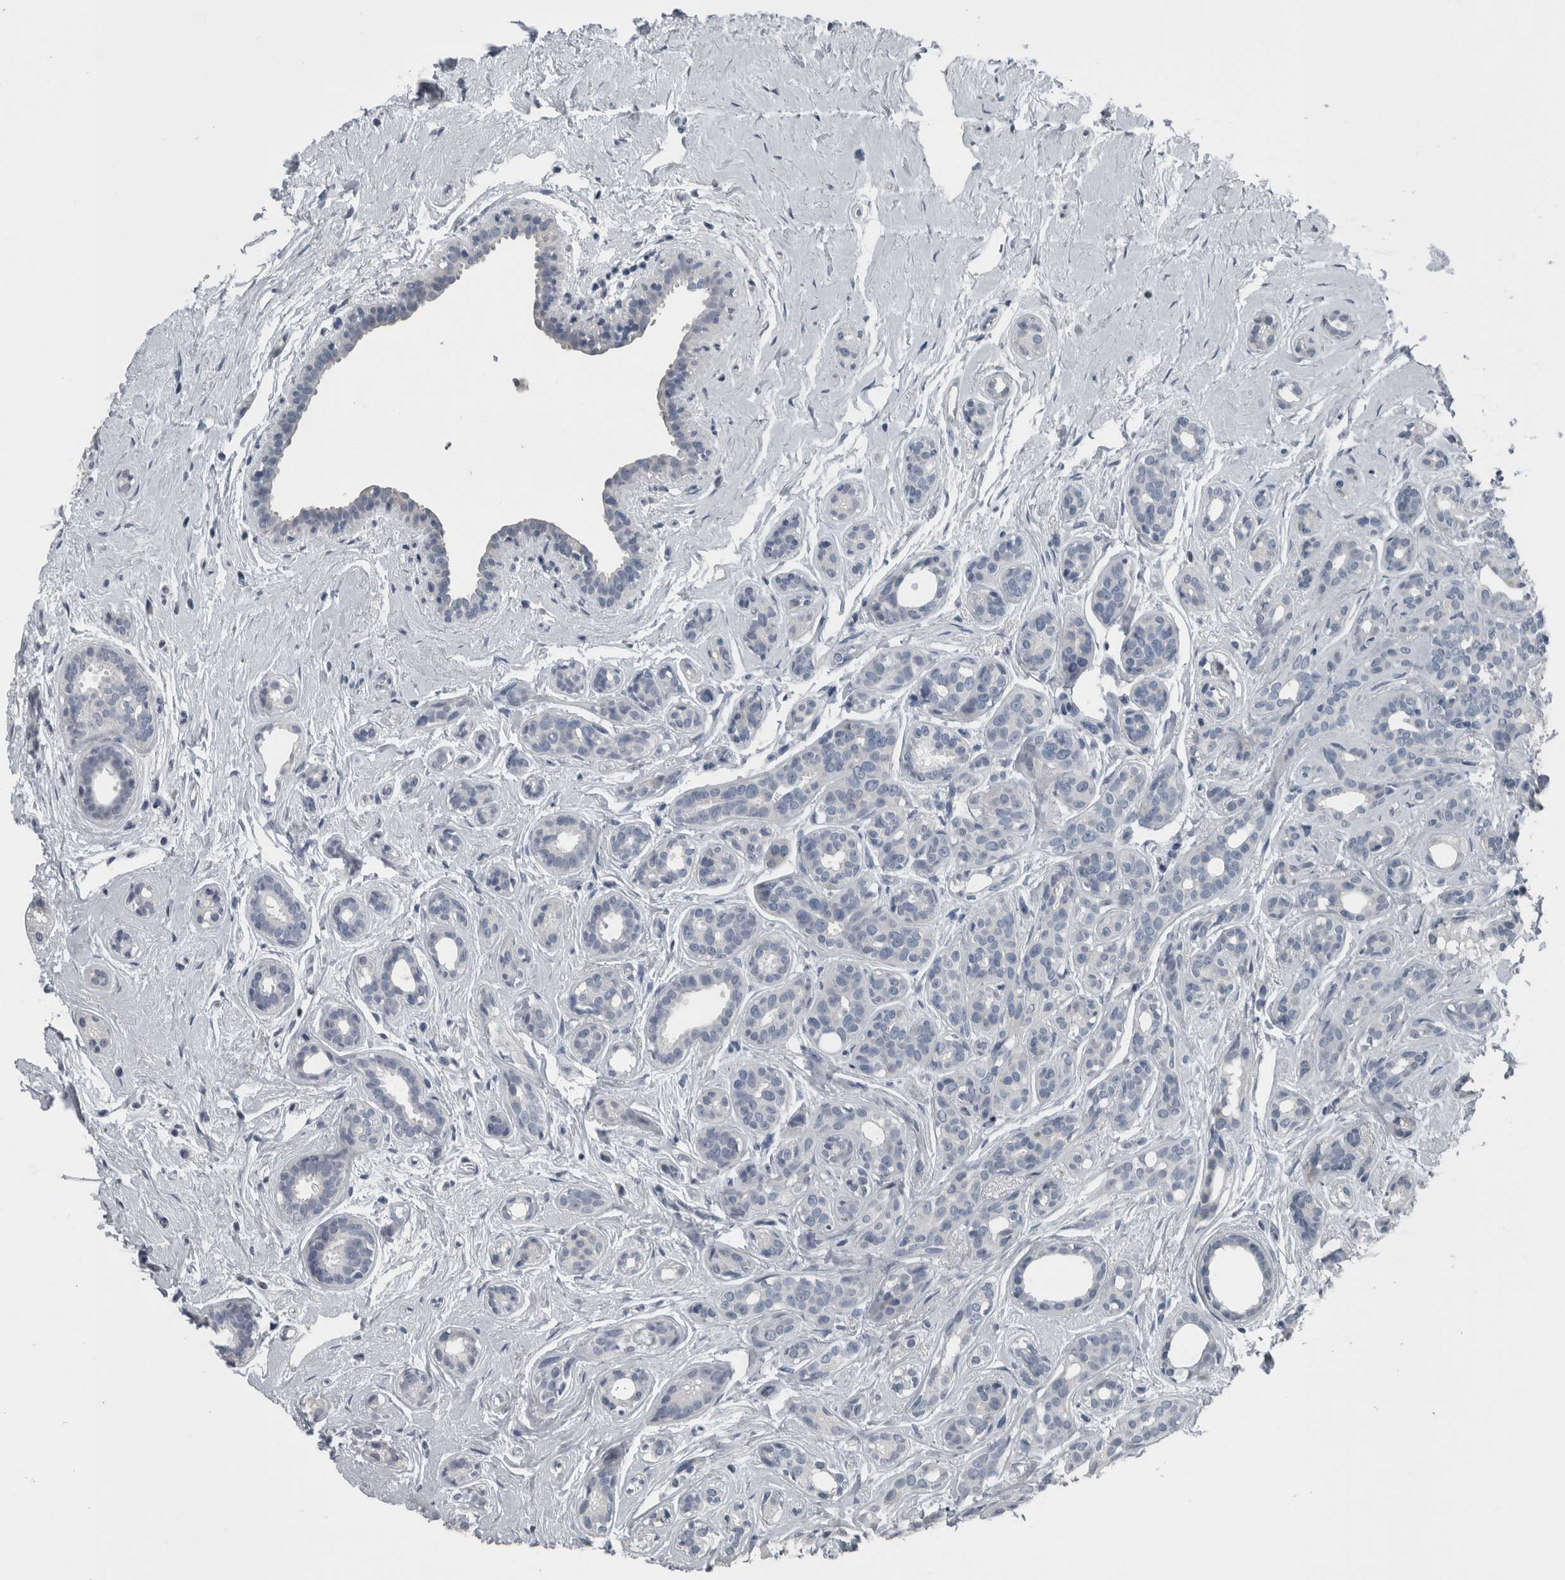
{"staining": {"intensity": "negative", "quantity": "none", "location": "none"}, "tissue": "breast cancer", "cell_type": "Tumor cells", "image_type": "cancer", "snomed": [{"axis": "morphology", "description": "Duct carcinoma"}, {"axis": "topography", "description": "Breast"}], "caption": "Immunohistochemistry photomicrograph of neoplastic tissue: breast cancer (infiltrating ductal carcinoma) stained with DAB (3,3'-diaminobenzidine) shows no significant protein staining in tumor cells.", "gene": "KRT20", "patient": {"sex": "female", "age": 55}}